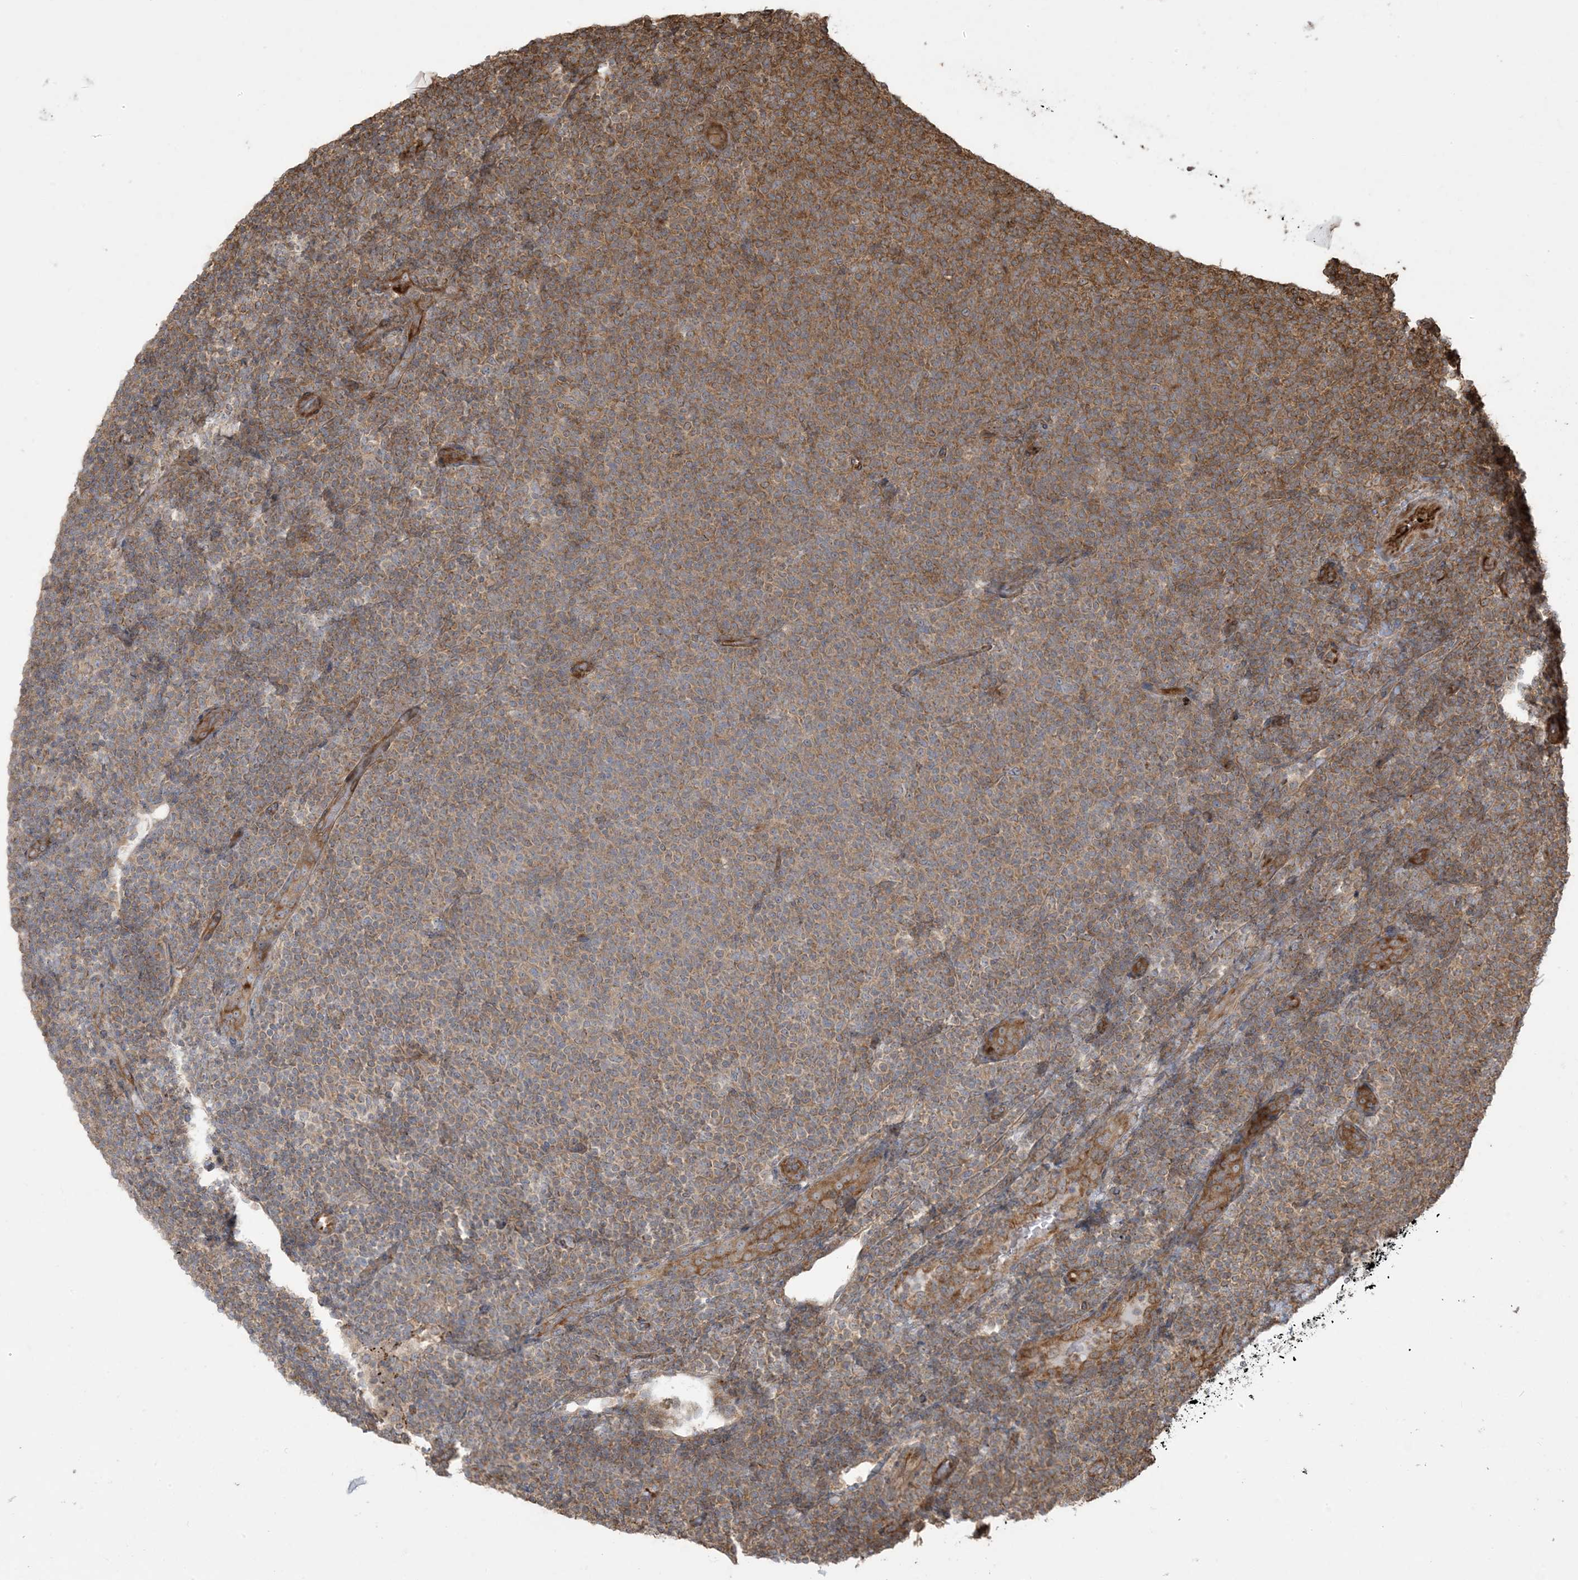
{"staining": {"intensity": "moderate", "quantity": ">75%", "location": "cytoplasmic/membranous"}, "tissue": "lymphoma", "cell_type": "Tumor cells", "image_type": "cancer", "snomed": [{"axis": "morphology", "description": "Malignant lymphoma, non-Hodgkin's type, Low grade"}, {"axis": "topography", "description": "Lymph node"}], "caption": "Moderate cytoplasmic/membranous expression for a protein is seen in about >75% of tumor cells of low-grade malignant lymphoma, non-Hodgkin's type using immunohistochemistry (IHC).", "gene": "KLHL18", "patient": {"sex": "male", "age": 66}}